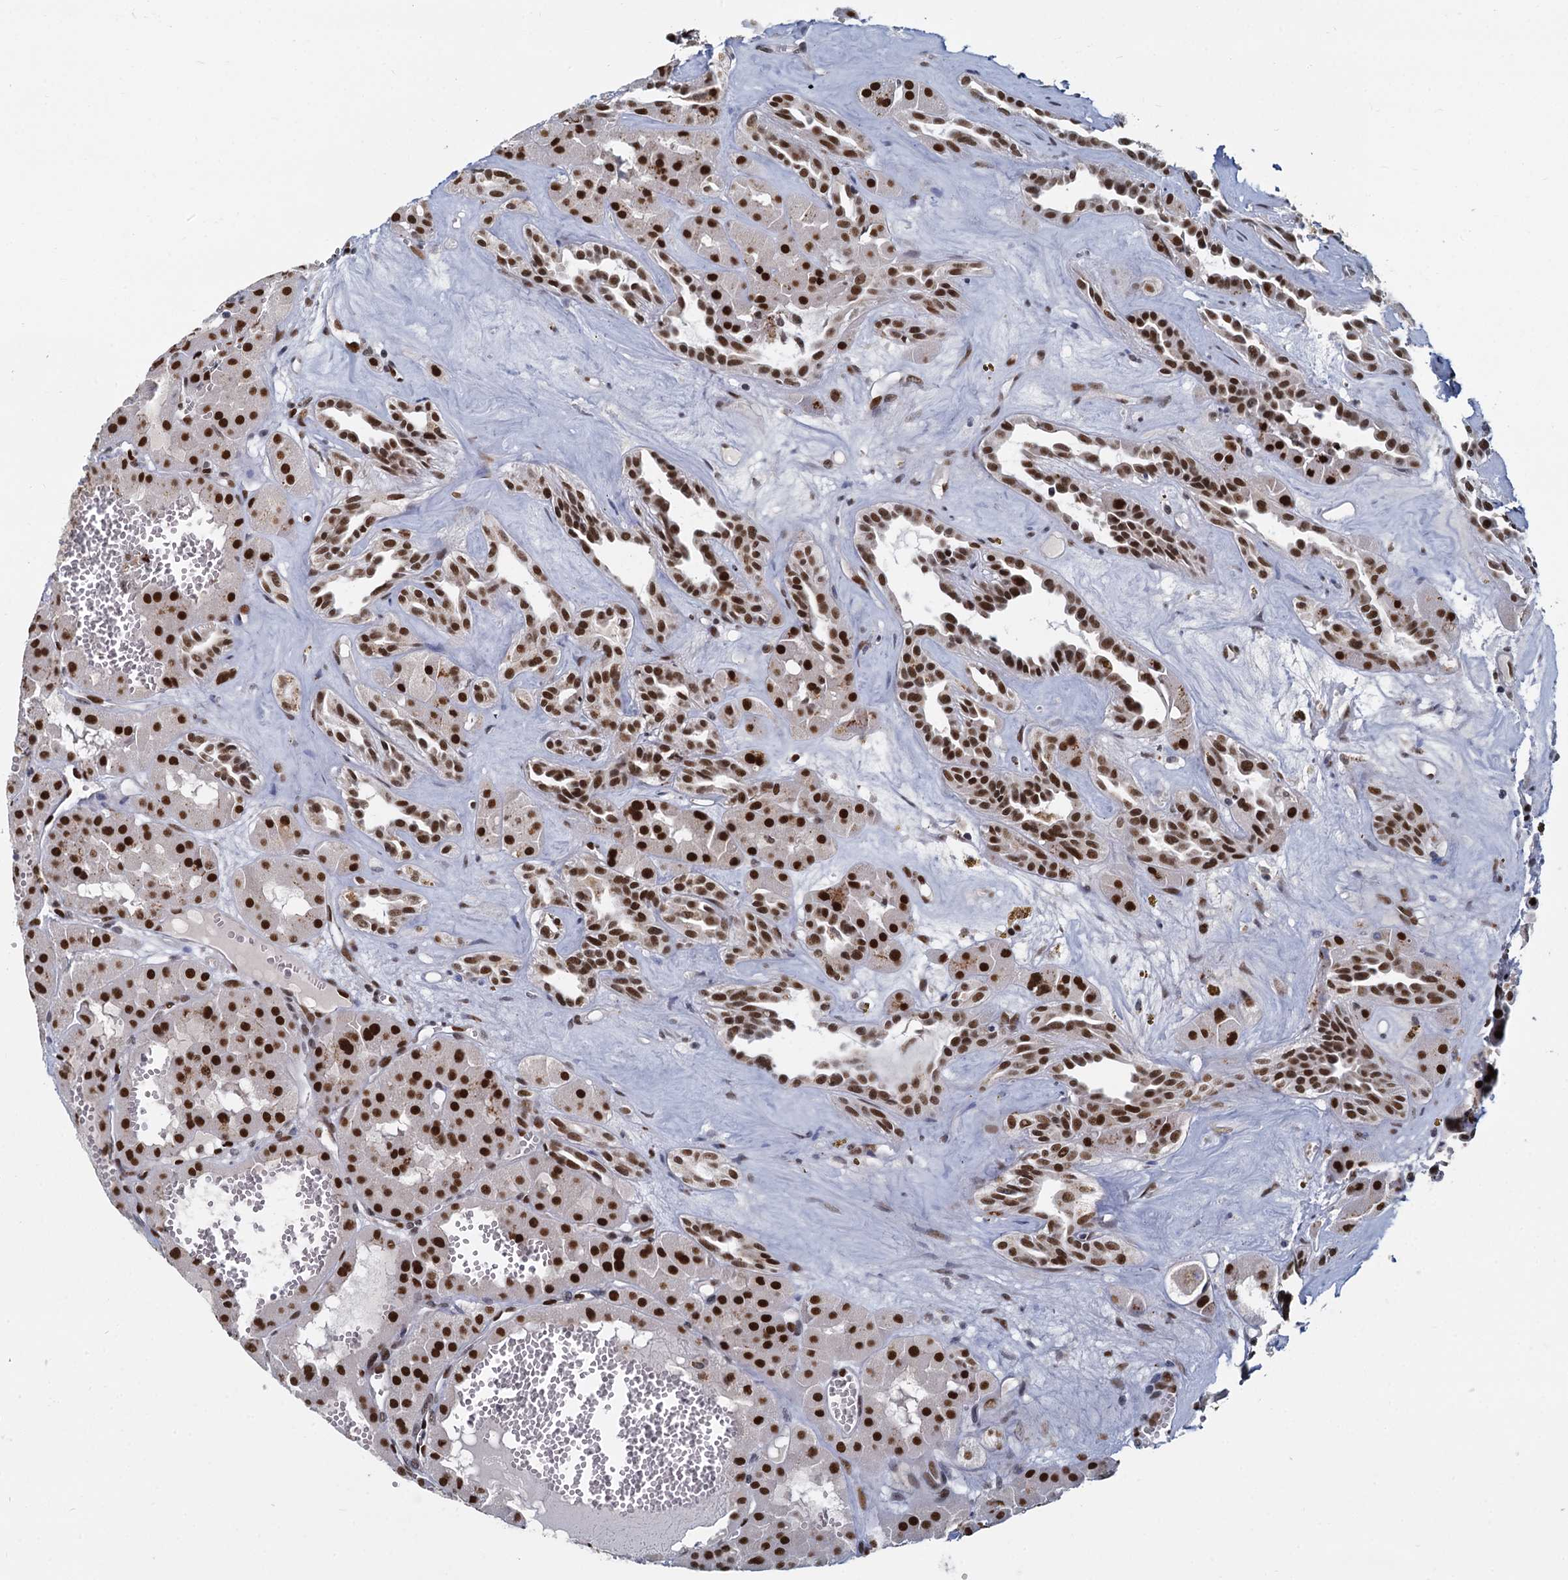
{"staining": {"intensity": "strong", "quantity": ">75%", "location": "nuclear"}, "tissue": "renal cancer", "cell_type": "Tumor cells", "image_type": "cancer", "snomed": [{"axis": "morphology", "description": "Carcinoma, NOS"}, {"axis": "topography", "description": "Kidney"}], "caption": "Immunohistochemistry (IHC) (DAB) staining of renal cancer shows strong nuclear protein positivity in about >75% of tumor cells.", "gene": "RPRD1A", "patient": {"sex": "female", "age": 75}}